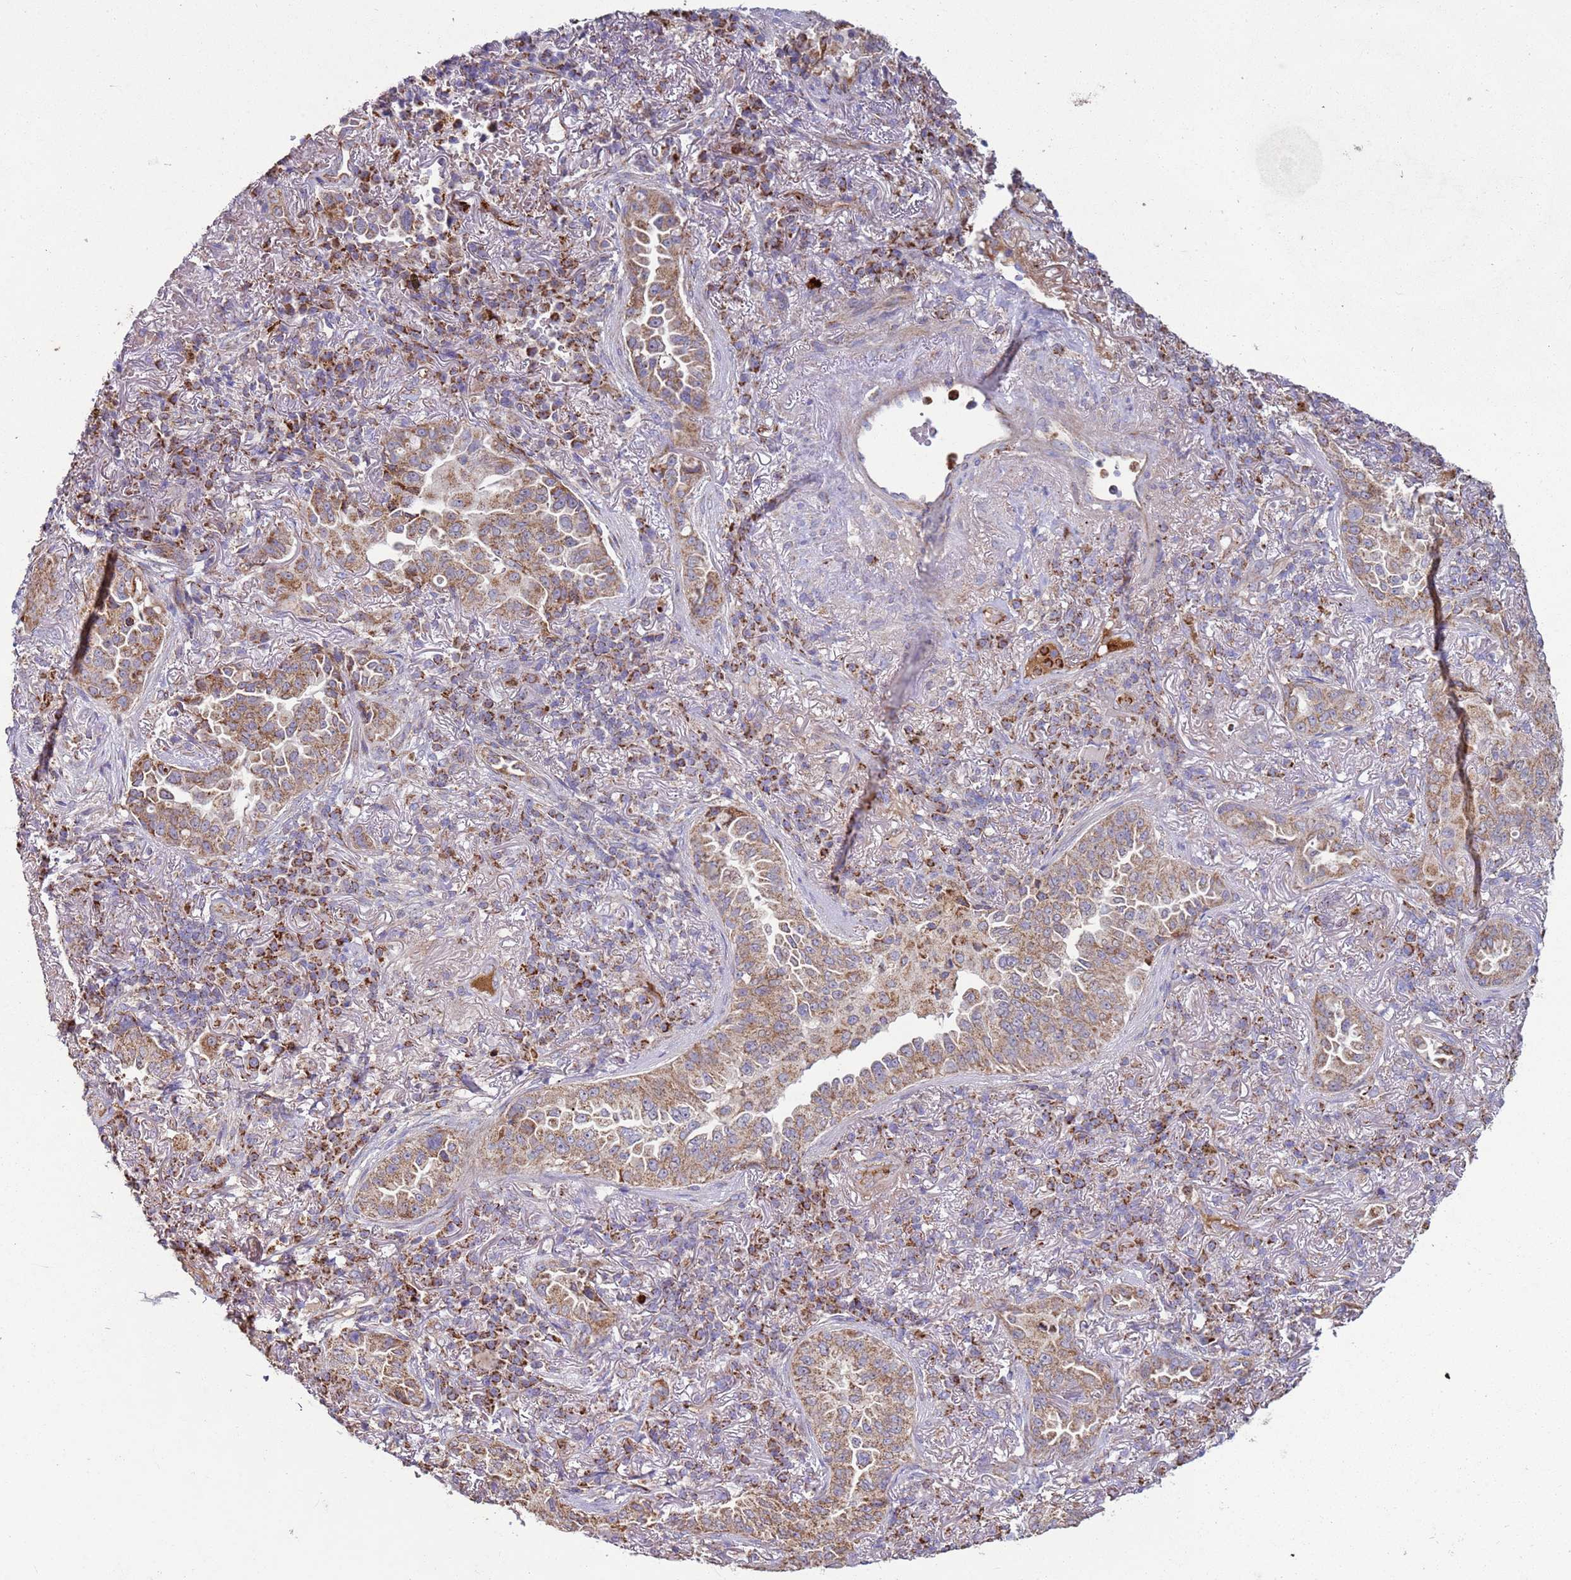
{"staining": {"intensity": "moderate", "quantity": ">75%", "location": "cytoplasmic/membranous"}, "tissue": "lung cancer", "cell_type": "Tumor cells", "image_type": "cancer", "snomed": [{"axis": "morphology", "description": "Adenocarcinoma, NOS"}, {"axis": "topography", "description": "Lung"}], "caption": "Moderate cytoplasmic/membranous staining for a protein is identified in about >75% of tumor cells of adenocarcinoma (lung) using immunohistochemistry (IHC).", "gene": "FBXO33", "patient": {"sex": "female", "age": 69}}